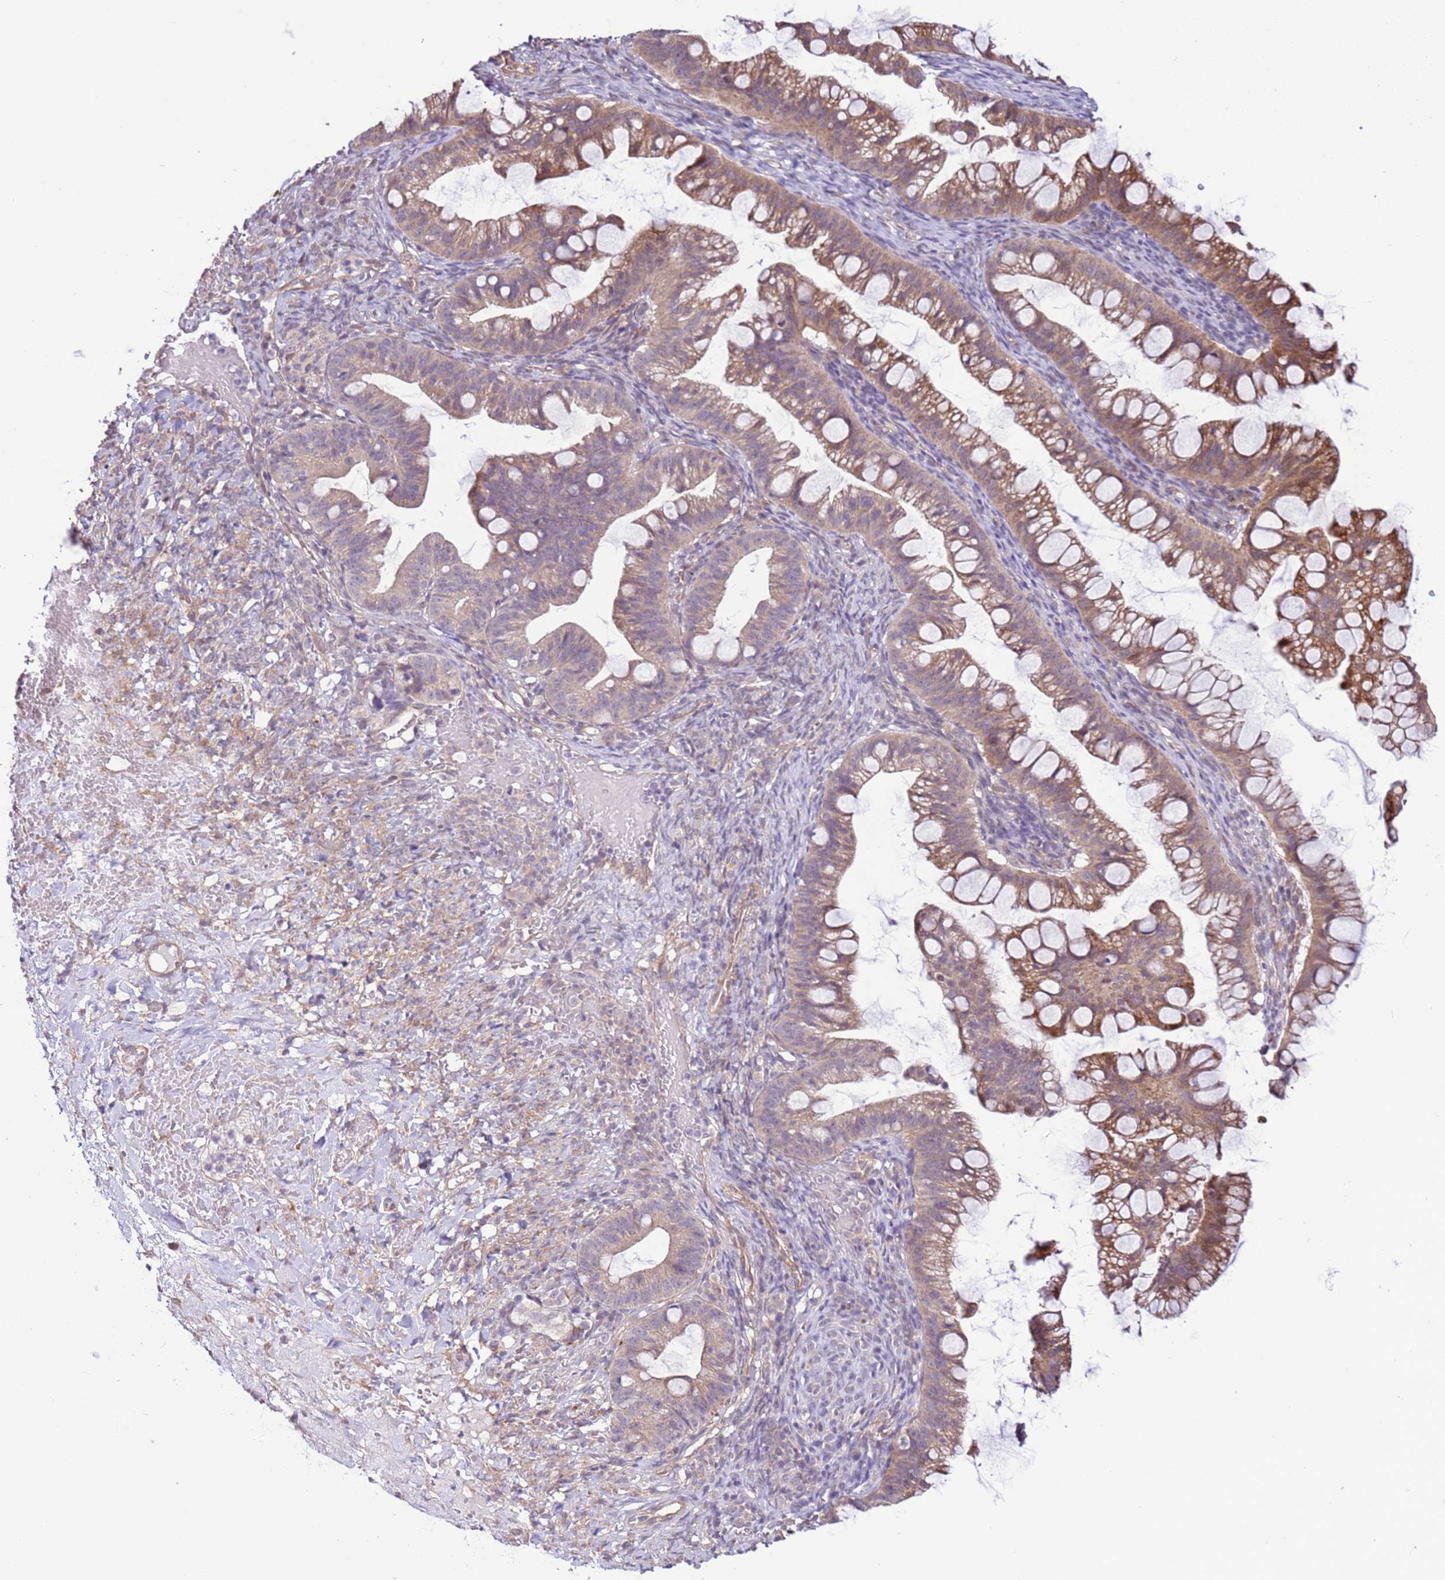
{"staining": {"intensity": "moderate", "quantity": "25%-75%", "location": "cytoplasmic/membranous"}, "tissue": "ovarian cancer", "cell_type": "Tumor cells", "image_type": "cancer", "snomed": [{"axis": "morphology", "description": "Cystadenocarcinoma, mucinous, NOS"}, {"axis": "topography", "description": "Ovary"}], "caption": "This micrograph exhibits immunohistochemistry (IHC) staining of ovarian cancer (mucinous cystadenocarcinoma), with medium moderate cytoplasmic/membranous positivity in about 25%-75% of tumor cells.", "gene": "SCARA3", "patient": {"sex": "female", "age": 73}}